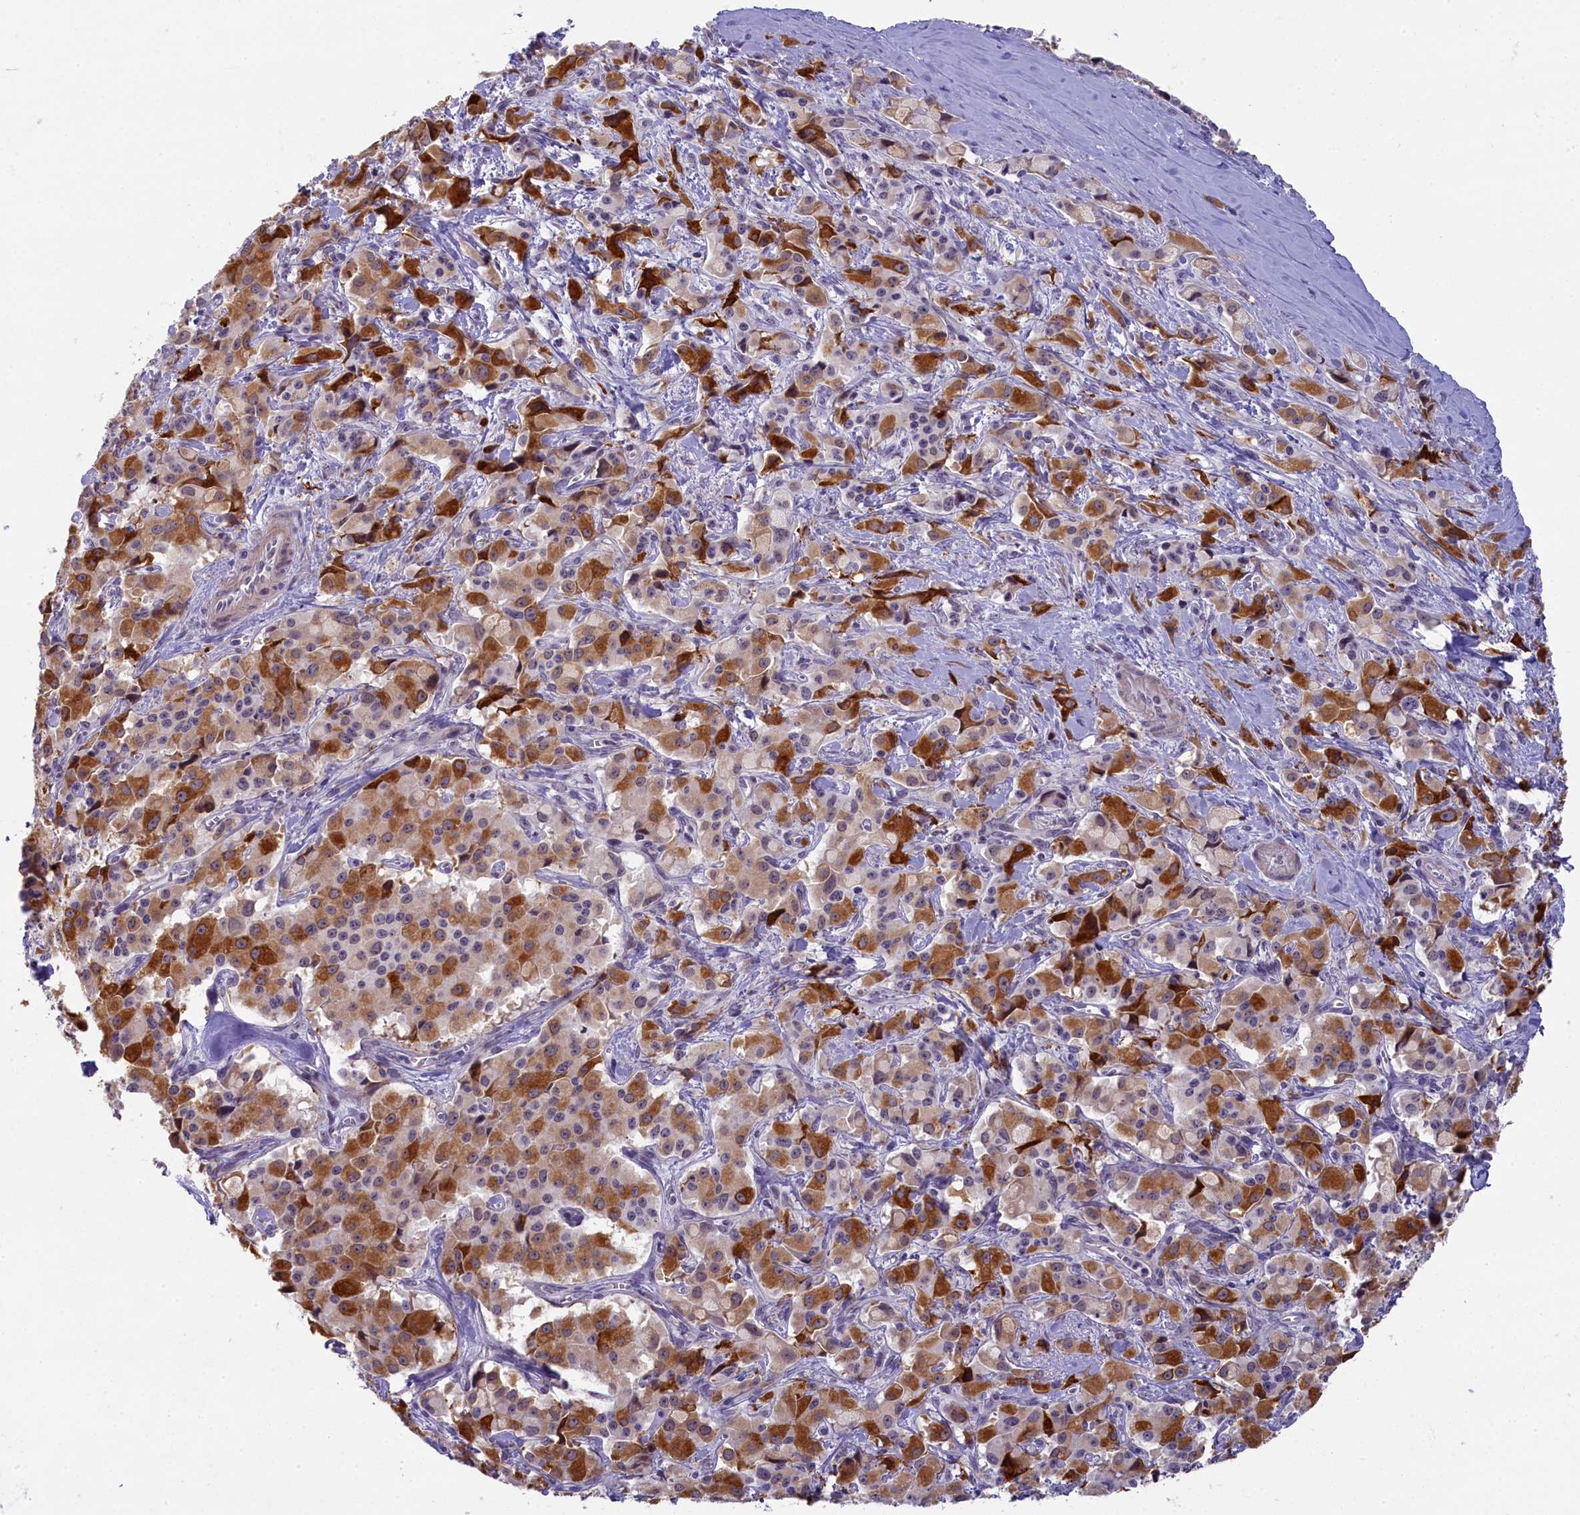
{"staining": {"intensity": "moderate", "quantity": ">75%", "location": "cytoplasmic/membranous"}, "tissue": "pancreatic cancer", "cell_type": "Tumor cells", "image_type": "cancer", "snomed": [{"axis": "morphology", "description": "Adenocarcinoma, NOS"}, {"axis": "topography", "description": "Pancreas"}], "caption": "Immunohistochemical staining of pancreatic cancer (adenocarcinoma) demonstrates moderate cytoplasmic/membranous protein expression in approximately >75% of tumor cells.", "gene": "CRAMP1", "patient": {"sex": "male", "age": 65}}